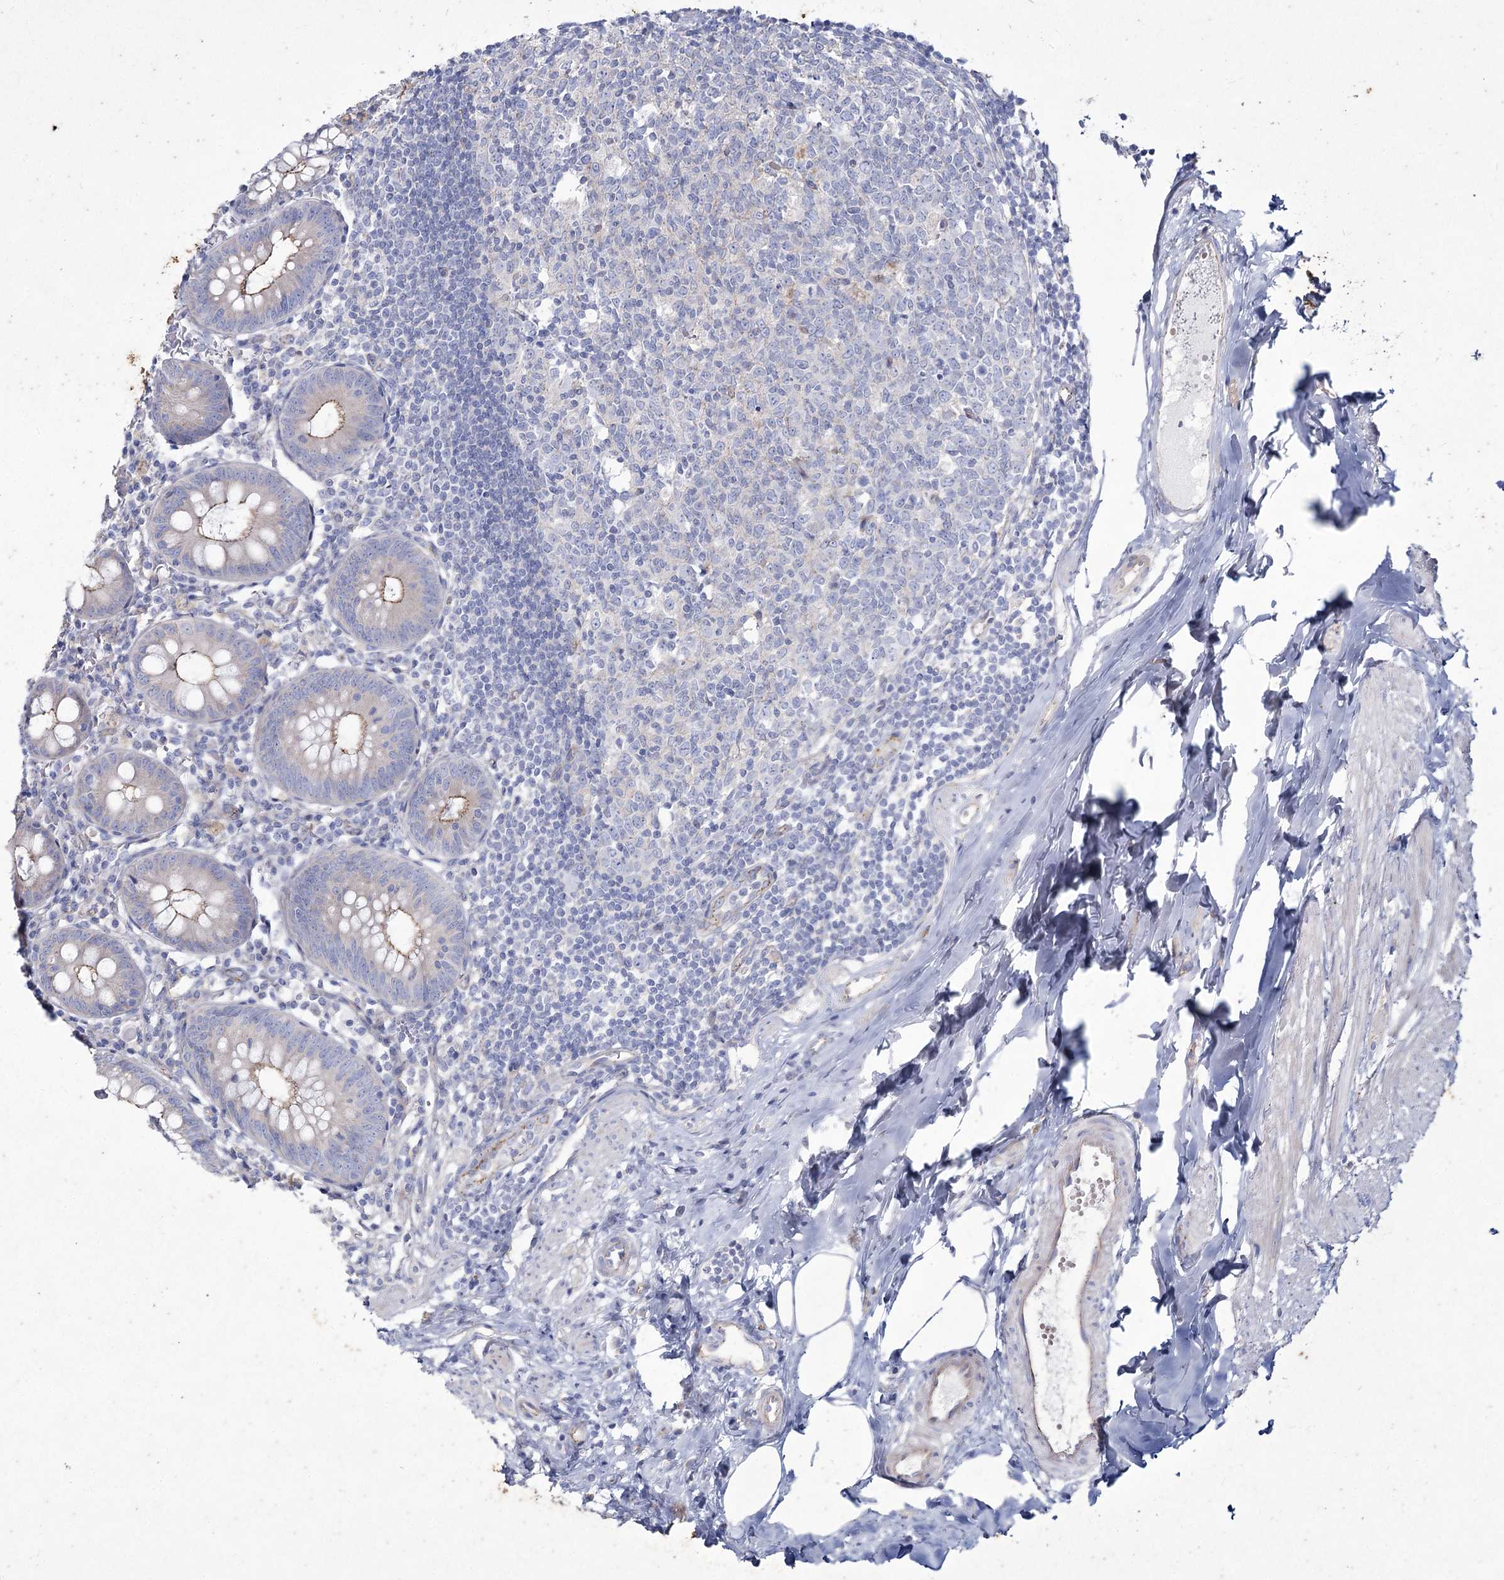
{"staining": {"intensity": "moderate", "quantity": "<25%", "location": "cytoplasmic/membranous"}, "tissue": "appendix", "cell_type": "Glandular cells", "image_type": "normal", "snomed": [{"axis": "morphology", "description": "Normal tissue, NOS"}, {"axis": "topography", "description": "Appendix"}], "caption": "IHC (DAB) staining of unremarkable human appendix shows moderate cytoplasmic/membranous protein positivity in approximately <25% of glandular cells. (DAB IHC, brown staining for protein, blue staining for nuclei).", "gene": "LDLRAD3", "patient": {"sex": "female", "age": 54}}